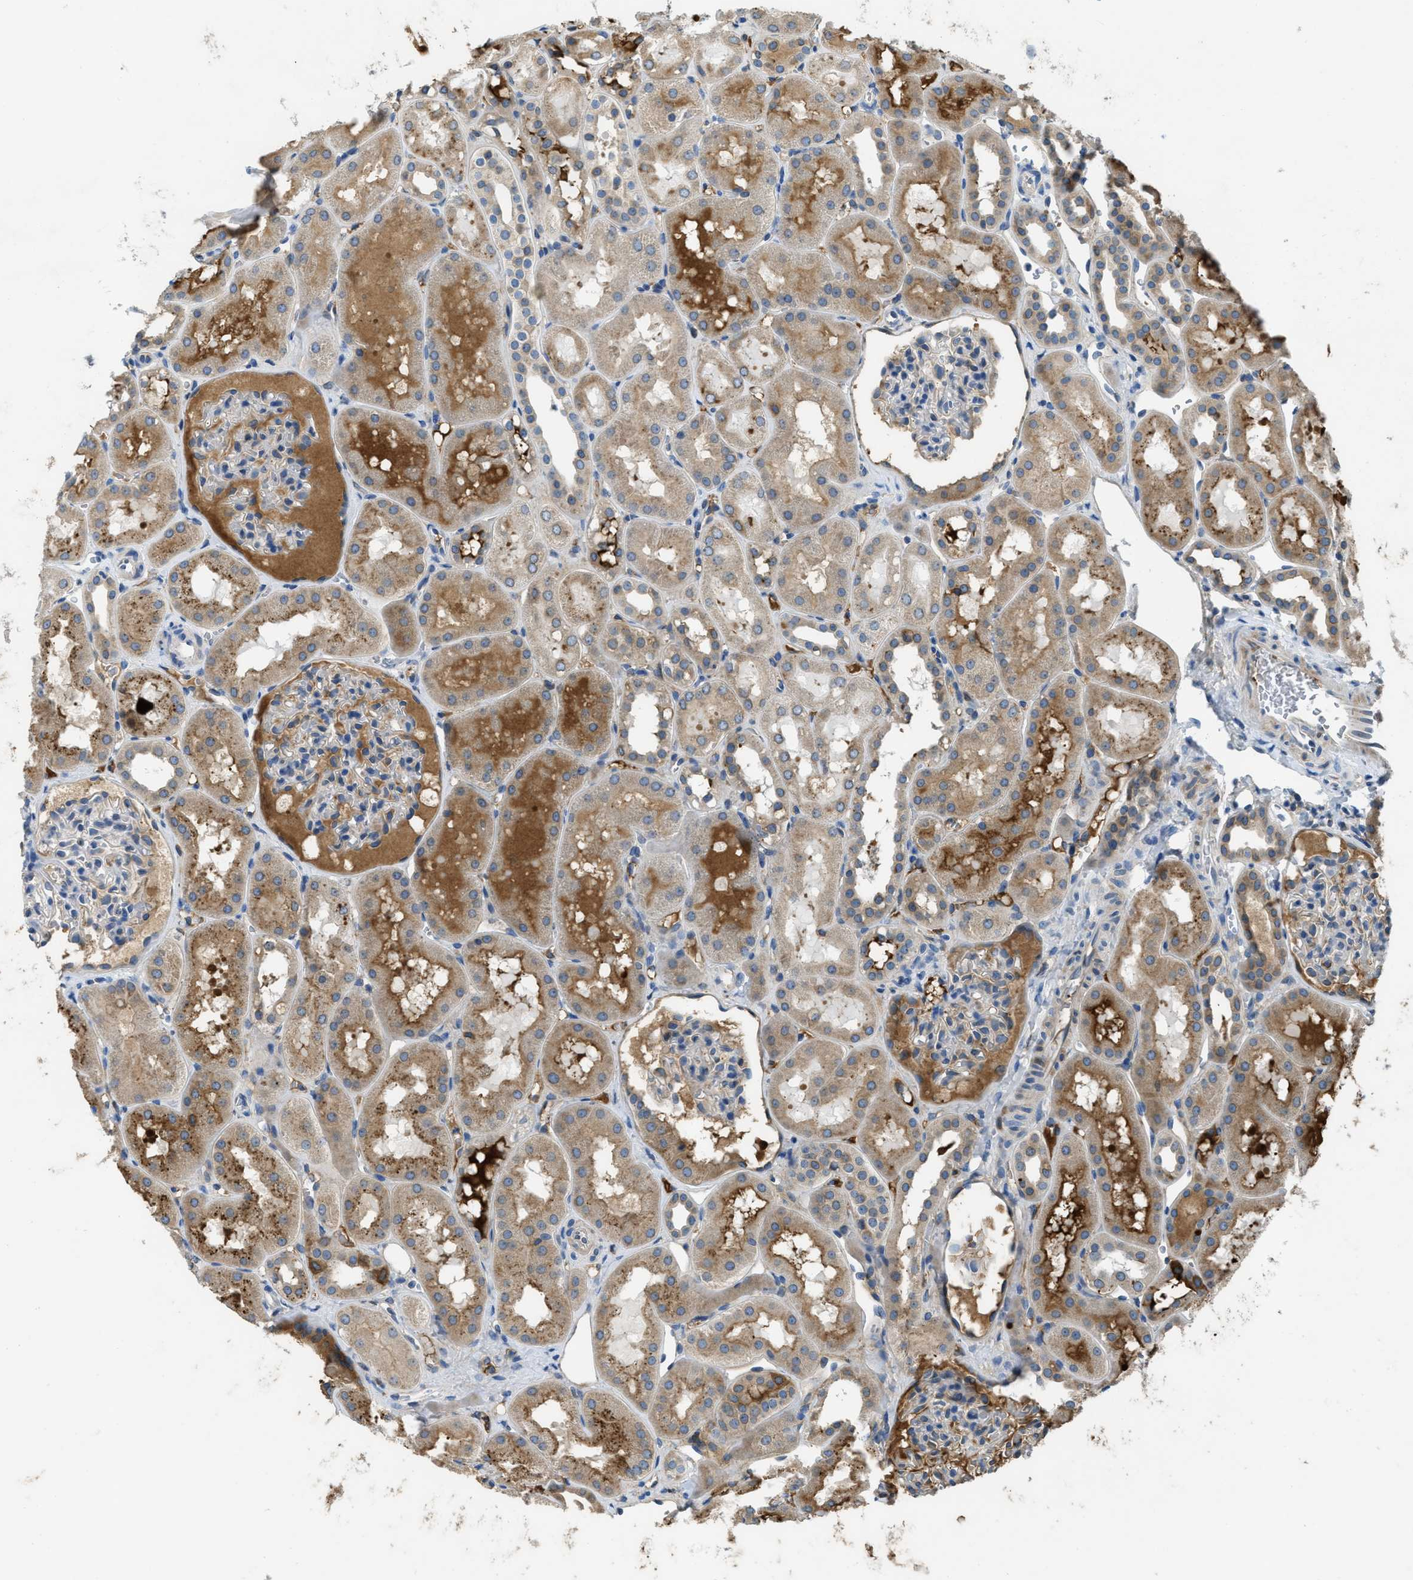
{"staining": {"intensity": "negative", "quantity": "none", "location": "none"}, "tissue": "kidney", "cell_type": "Cells in glomeruli", "image_type": "normal", "snomed": [{"axis": "morphology", "description": "Normal tissue, NOS"}, {"axis": "topography", "description": "Kidney"}, {"axis": "topography", "description": "Urinary bladder"}], "caption": "The image exhibits no significant expression in cells in glomeruli of kidney.", "gene": "MPDU1", "patient": {"sex": "male", "age": 16}}